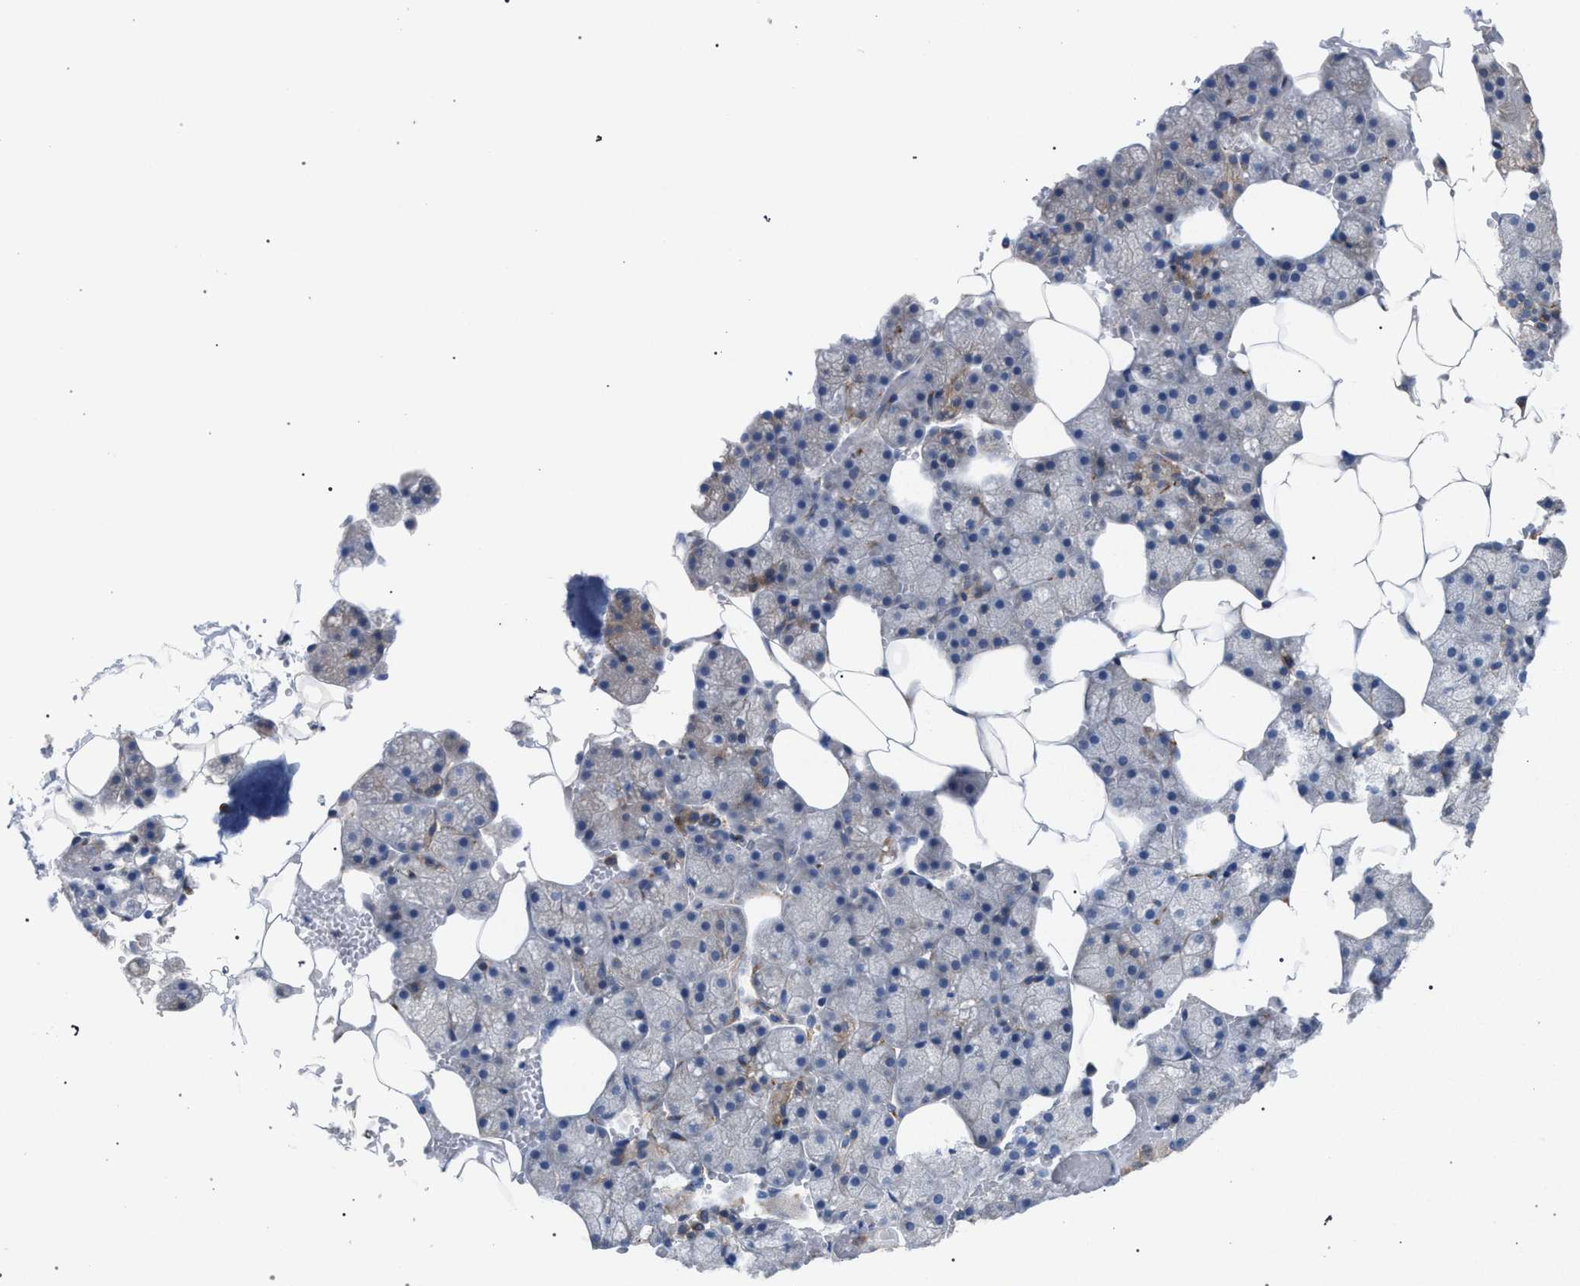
{"staining": {"intensity": "moderate", "quantity": "<25%", "location": "cytoplasmic/membranous"}, "tissue": "salivary gland", "cell_type": "Glandular cells", "image_type": "normal", "snomed": [{"axis": "morphology", "description": "Normal tissue, NOS"}, {"axis": "topography", "description": "Salivary gland"}], "caption": "IHC of normal human salivary gland shows low levels of moderate cytoplasmic/membranous expression in about <25% of glandular cells.", "gene": "CDR2L", "patient": {"sex": "male", "age": 62}}